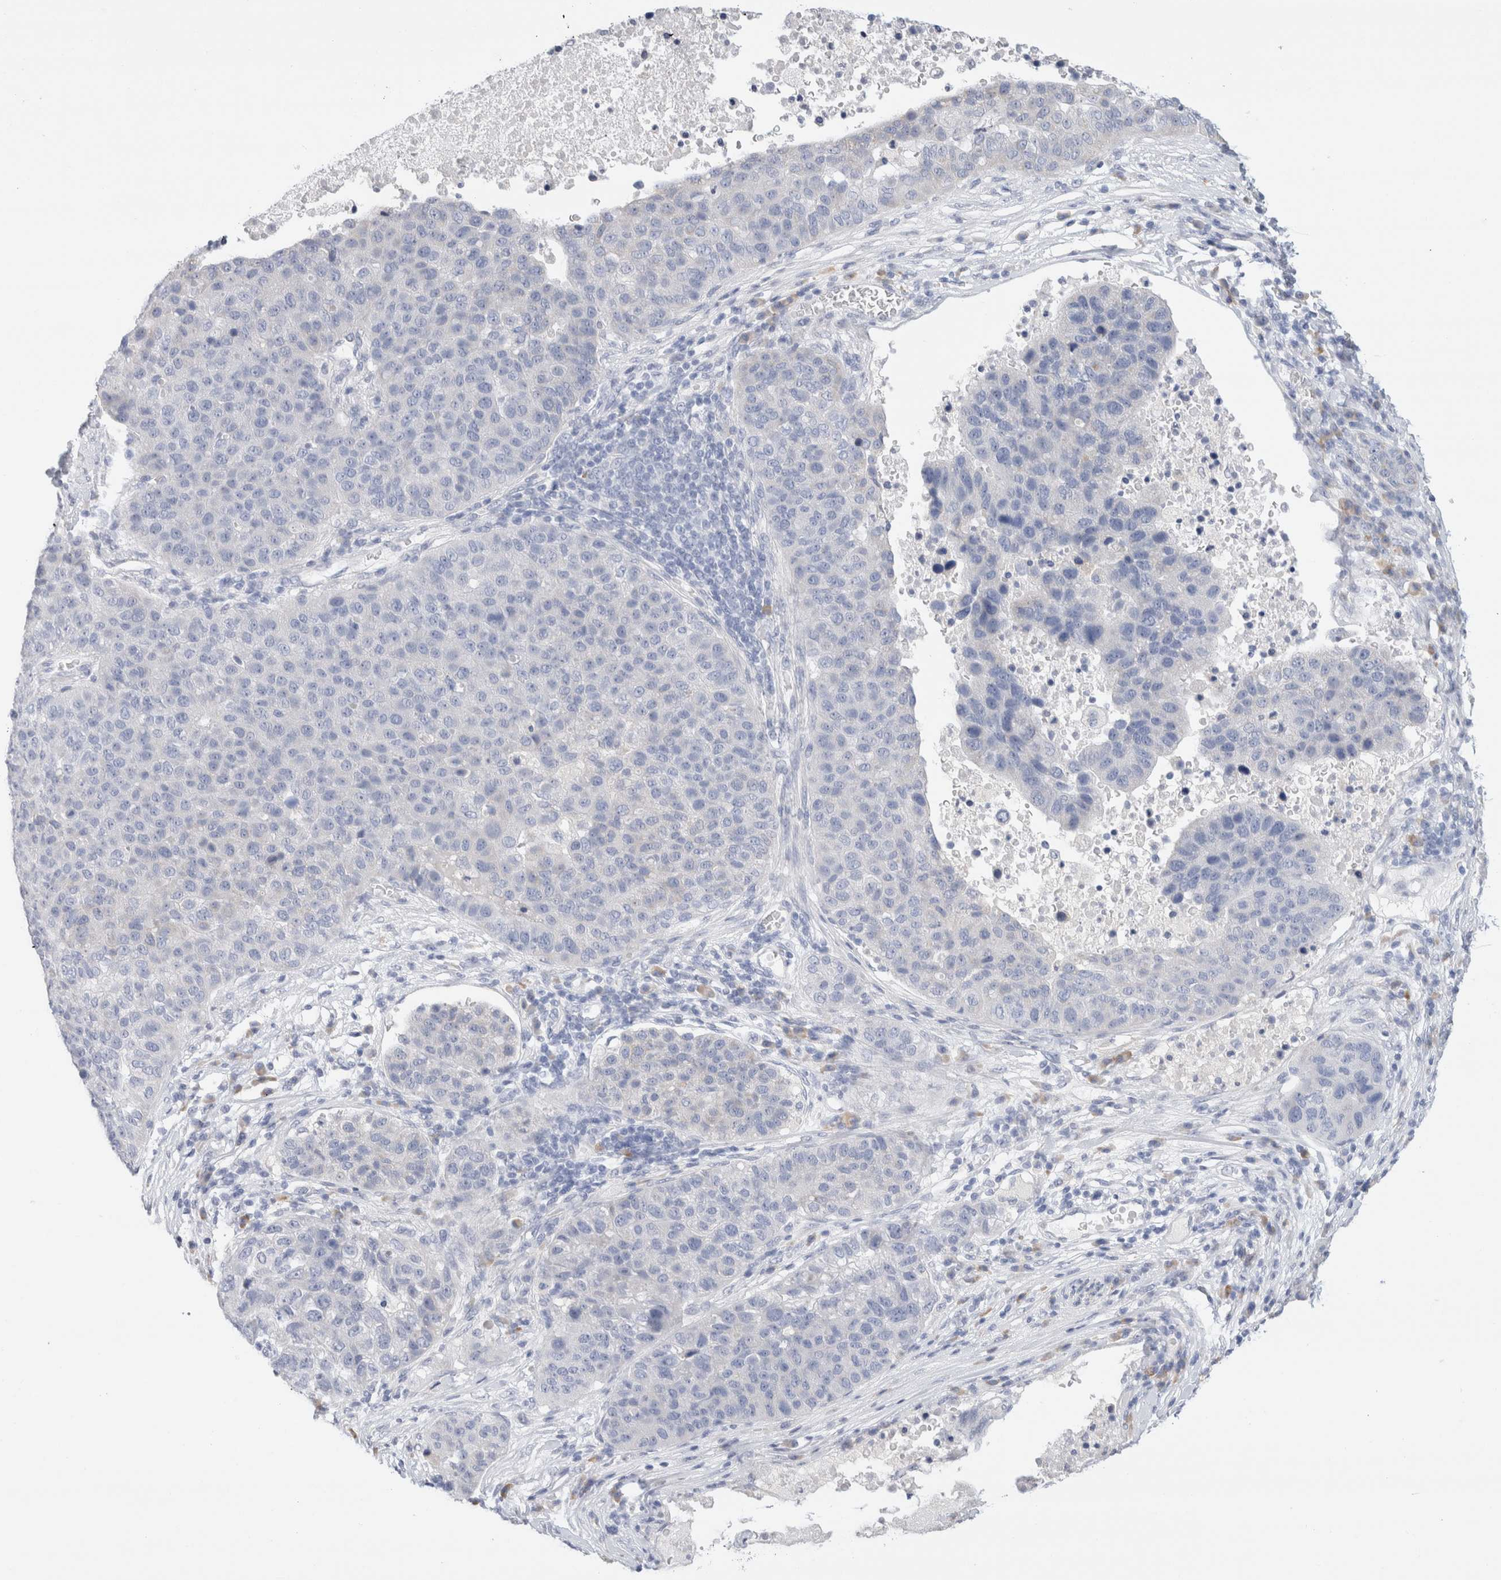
{"staining": {"intensity": "negative", "quantity": "none", "location": "none"}, "tissue": "pancreatic cancer", "cell_type": "Tumor cells", "image_type": "cancer", "snomed": [{"axis": "morphology", "description": "Adenocarcinoma, NOS"}, {"axis": "topography", "description": "Pancreas"}], "caption": "The immunohistochemistry (IHC) image has no significant staining in tumor cells of pancreatic adenocarcinoma tissue.", "gene": "GADD45G", "patient": {"sex": "female", "age": 61}}